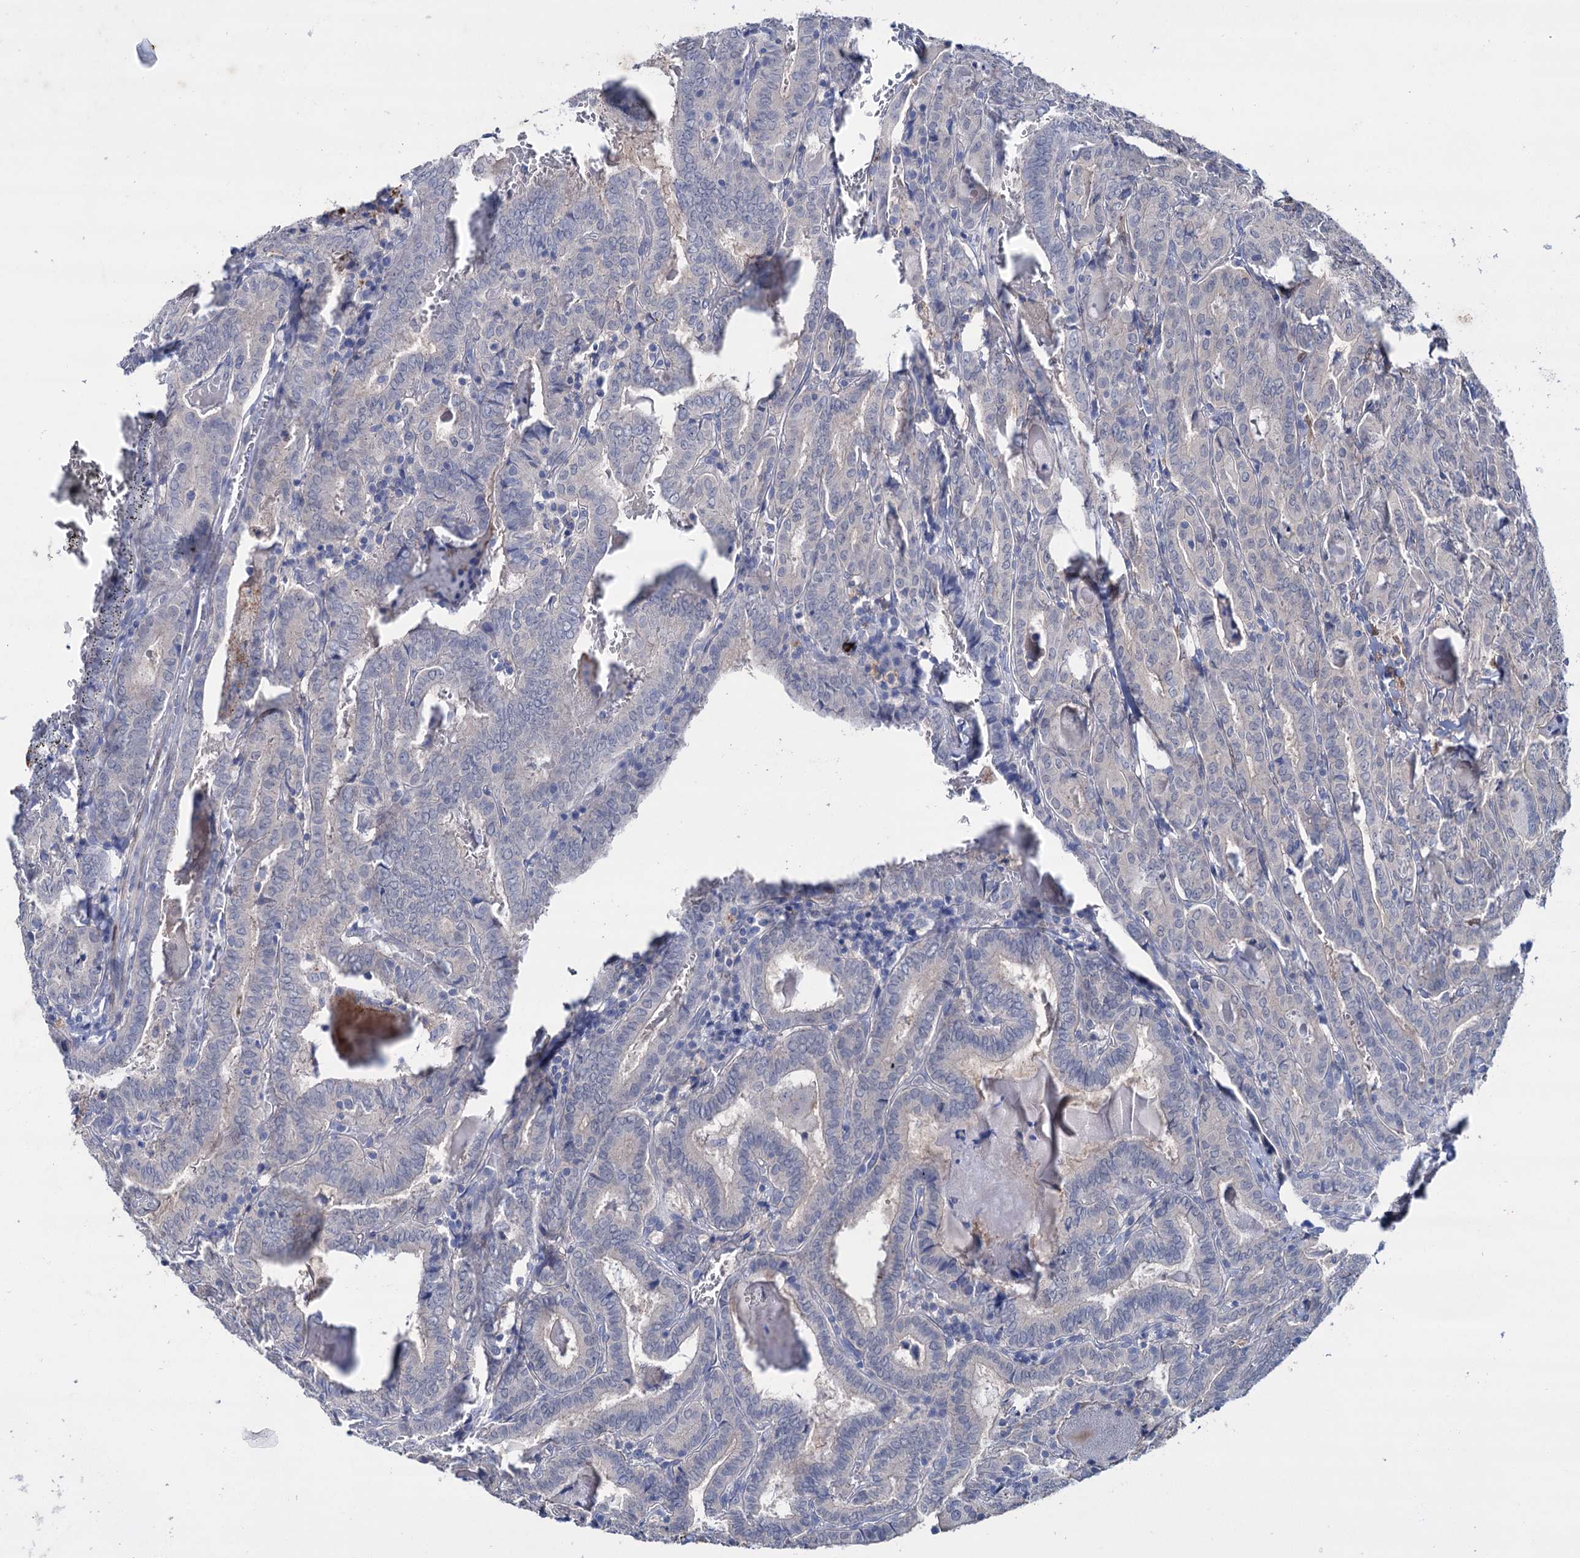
{"staining": {"intensity": "negative", "quantity": "none", "location": "none"}, "tissue": "thyroid cancer", "cell_type": "Tumor cells", "image_type": "cancer", "snomed": [{"axis": "morphology", "description": "Papillary adenocarcinoma, NOS"}, {"axis": "topography", "description": "Thyroid gland"}], "caption": "A histopathology image of thyroid cancer stained for a protein exhibits no brown staining in tumor cells.", "gene": "LYZL4", "patient": {"sex": "female", "age": 72}}